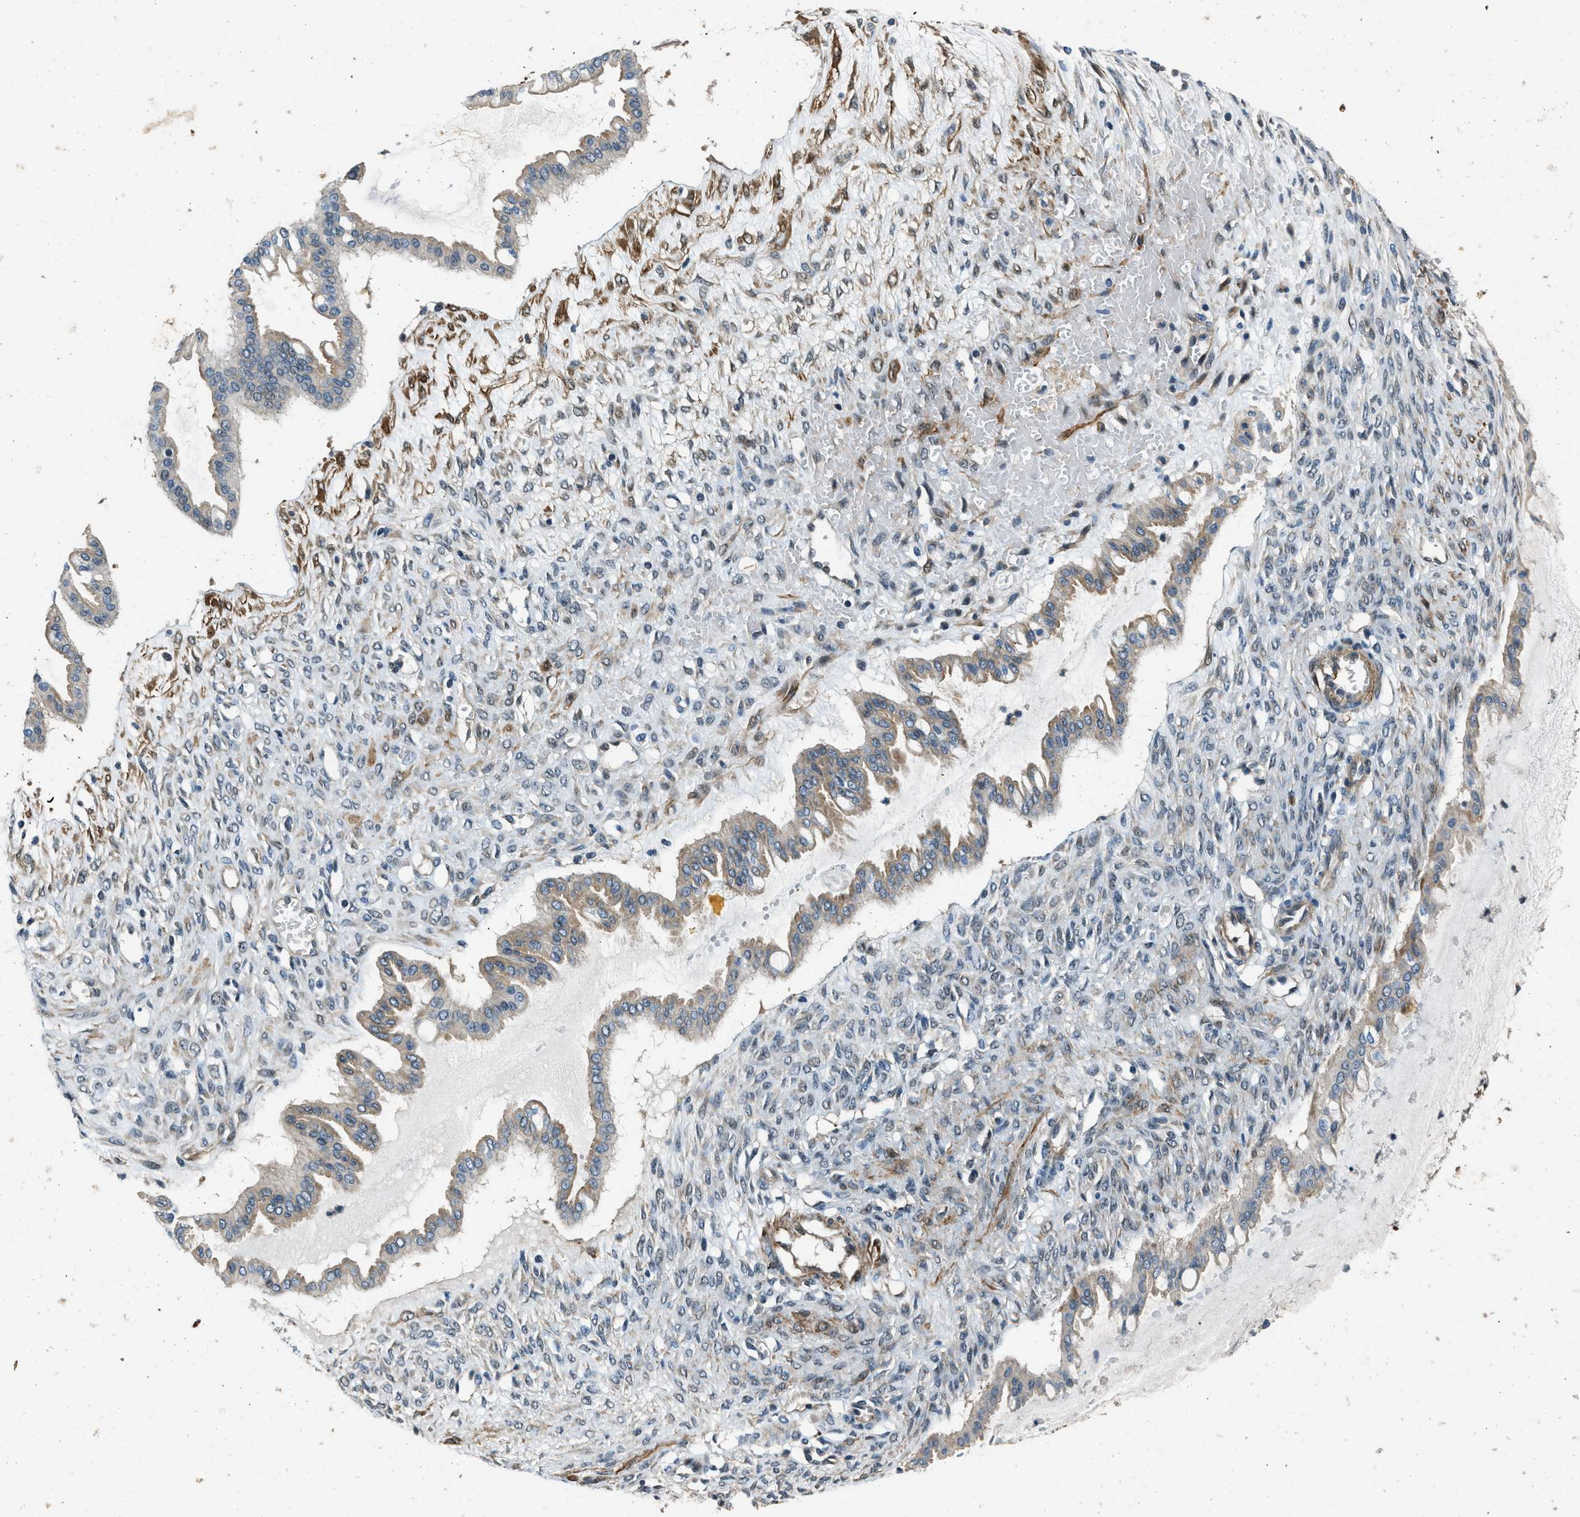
{"staining": {"intensity": "weak", "quantity": ">75%", "location": "cytoplasmic/membranous"}, "tissue": "ovarian cancer", "cell_type": "Tumor cells", "image_type": "cancer", "snomed": [{"axis": "morphology", "description": "Cystadenocarcinoma, mucinous, NOS"}, {"axis": "topography", "description": "Ovary"}], "caption": "Human mucinous cystadenocarcinoma (ovarian) stained with a brown dye exhibits weak cytoplasmic/membranous positive expression in approximately >75% of tumor cells.", "gene": "NUDCD3", "patient": {"sex": "female", "age": 73}}